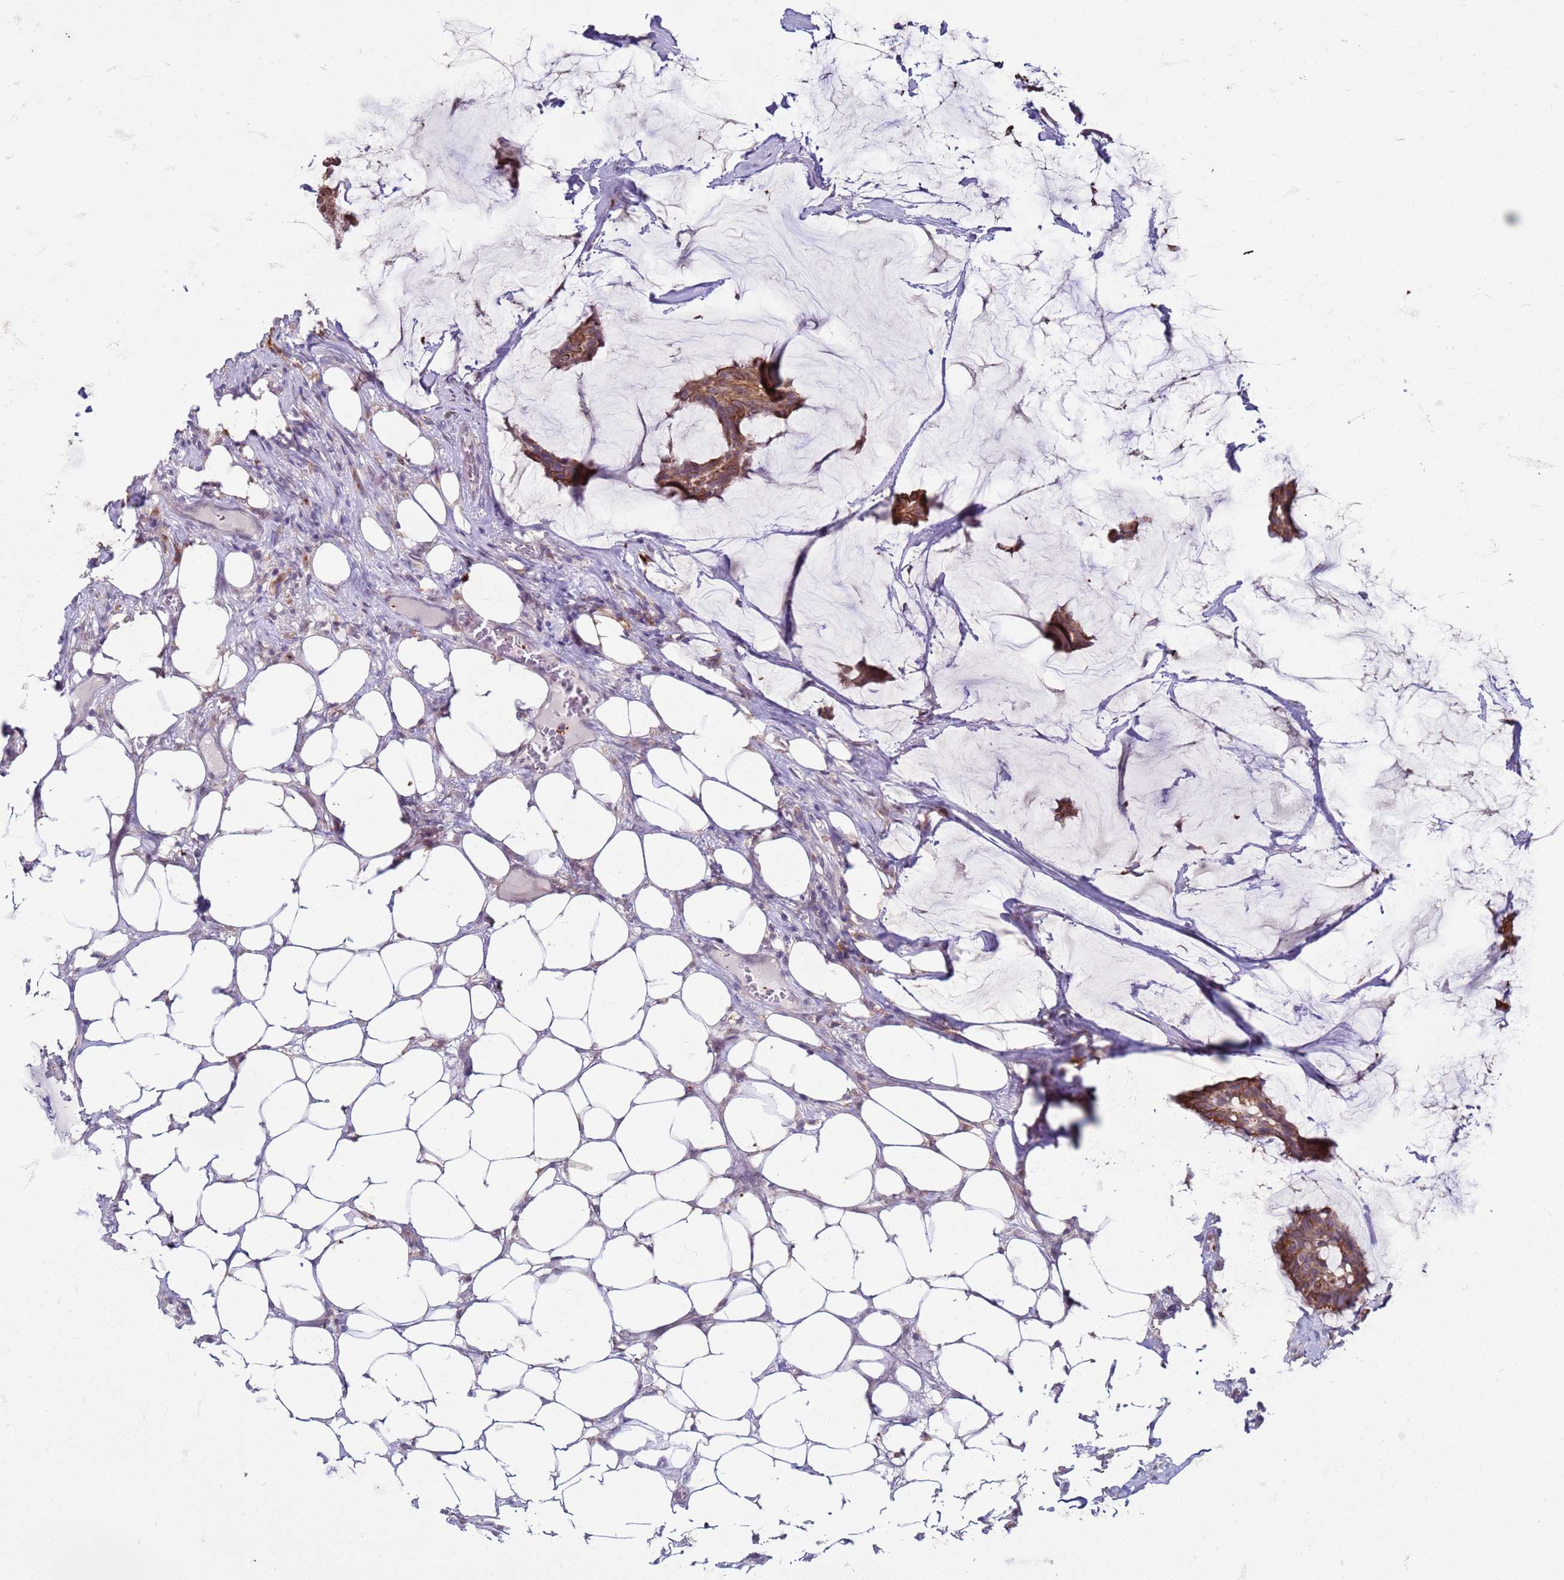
{"staining": {"intensity": "moderate", "quantity": ">75%", "location": "cytoplasmic/membranous"}, "tissue": "breast cancer", "cell_type": "Tumor cells", "image_type": "cancer", "snomed": [{"axis": "morphology", "description": "Duct carcinoma"}, {"axis": "topography", "description": "Breast"}], "caption": "Intraductal carcinoma (breast) stained with a protein marker reveals moderate staining in tumor cells.", "gene": "SLC15A3", "patient": {"sex": "female", "age": 93}}